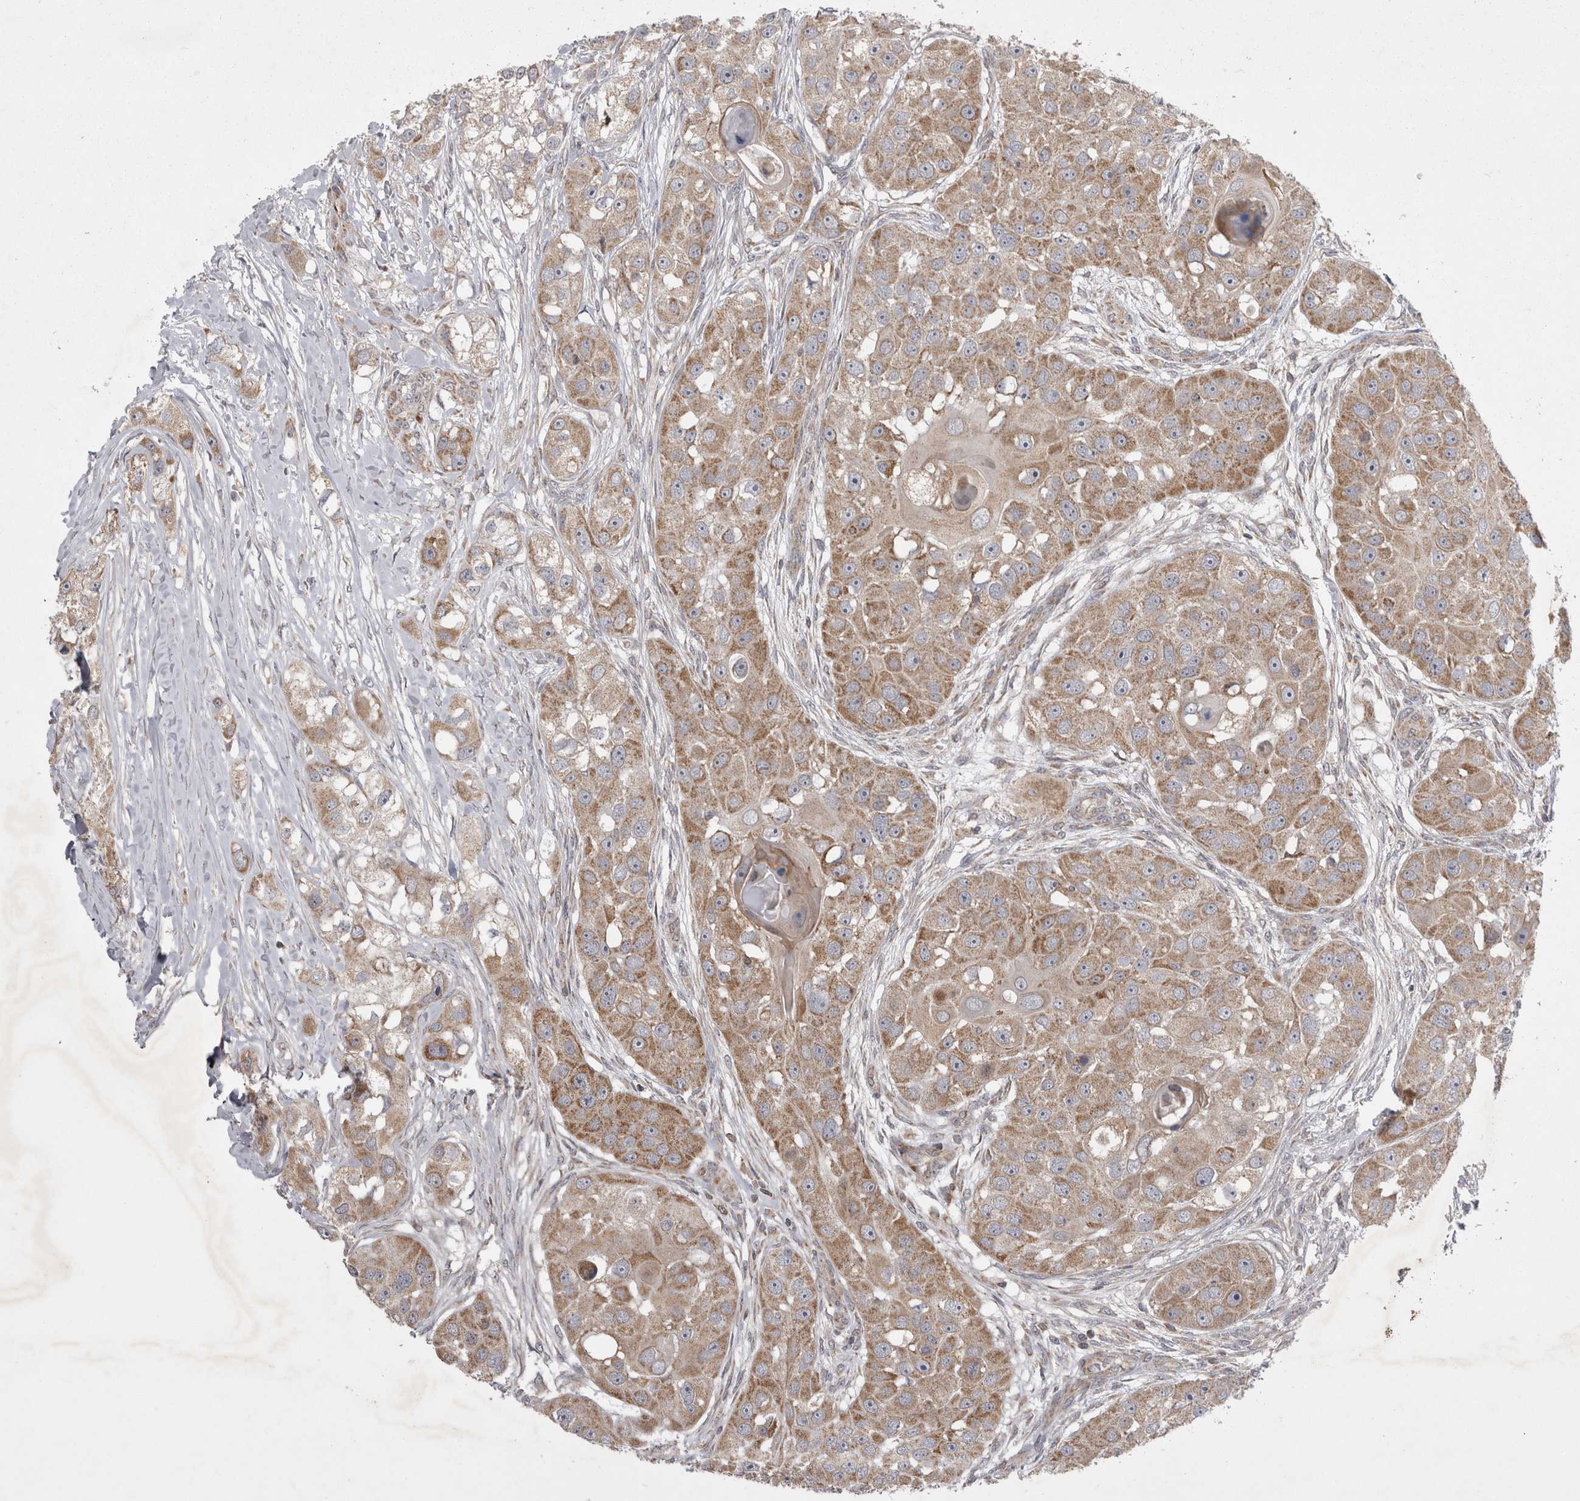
{"staining": {"intensity": "moderate", "quantity": ">75%", "location": "cytoplasmic/membranous"}, "tissue": "head and neck cancer", "cell_type": "Tumor cells", "image_type": "cancer", "snomed": [{"axis": "morphology", "description": "Normal tissue, NOS"}, {"axis": "morphology", "description": "Squamous cell carcinoma, NOS"}, {"axis": "topography", "description": "Skeletal muscle"}, {"axis": "topography", "description": "Head-Neck"}], "caption": "High-magnification brightfield microscopy of head and neck cancer stained with DAB (brown) and counterstained with hematoxylin (blue). tumor cells exhibit moderate cytoplasmic/membranous staining is identified in approximately>75% of cells.", "gene": "TSPOAP1", "patient": {"sex": "male", "age": 51}}